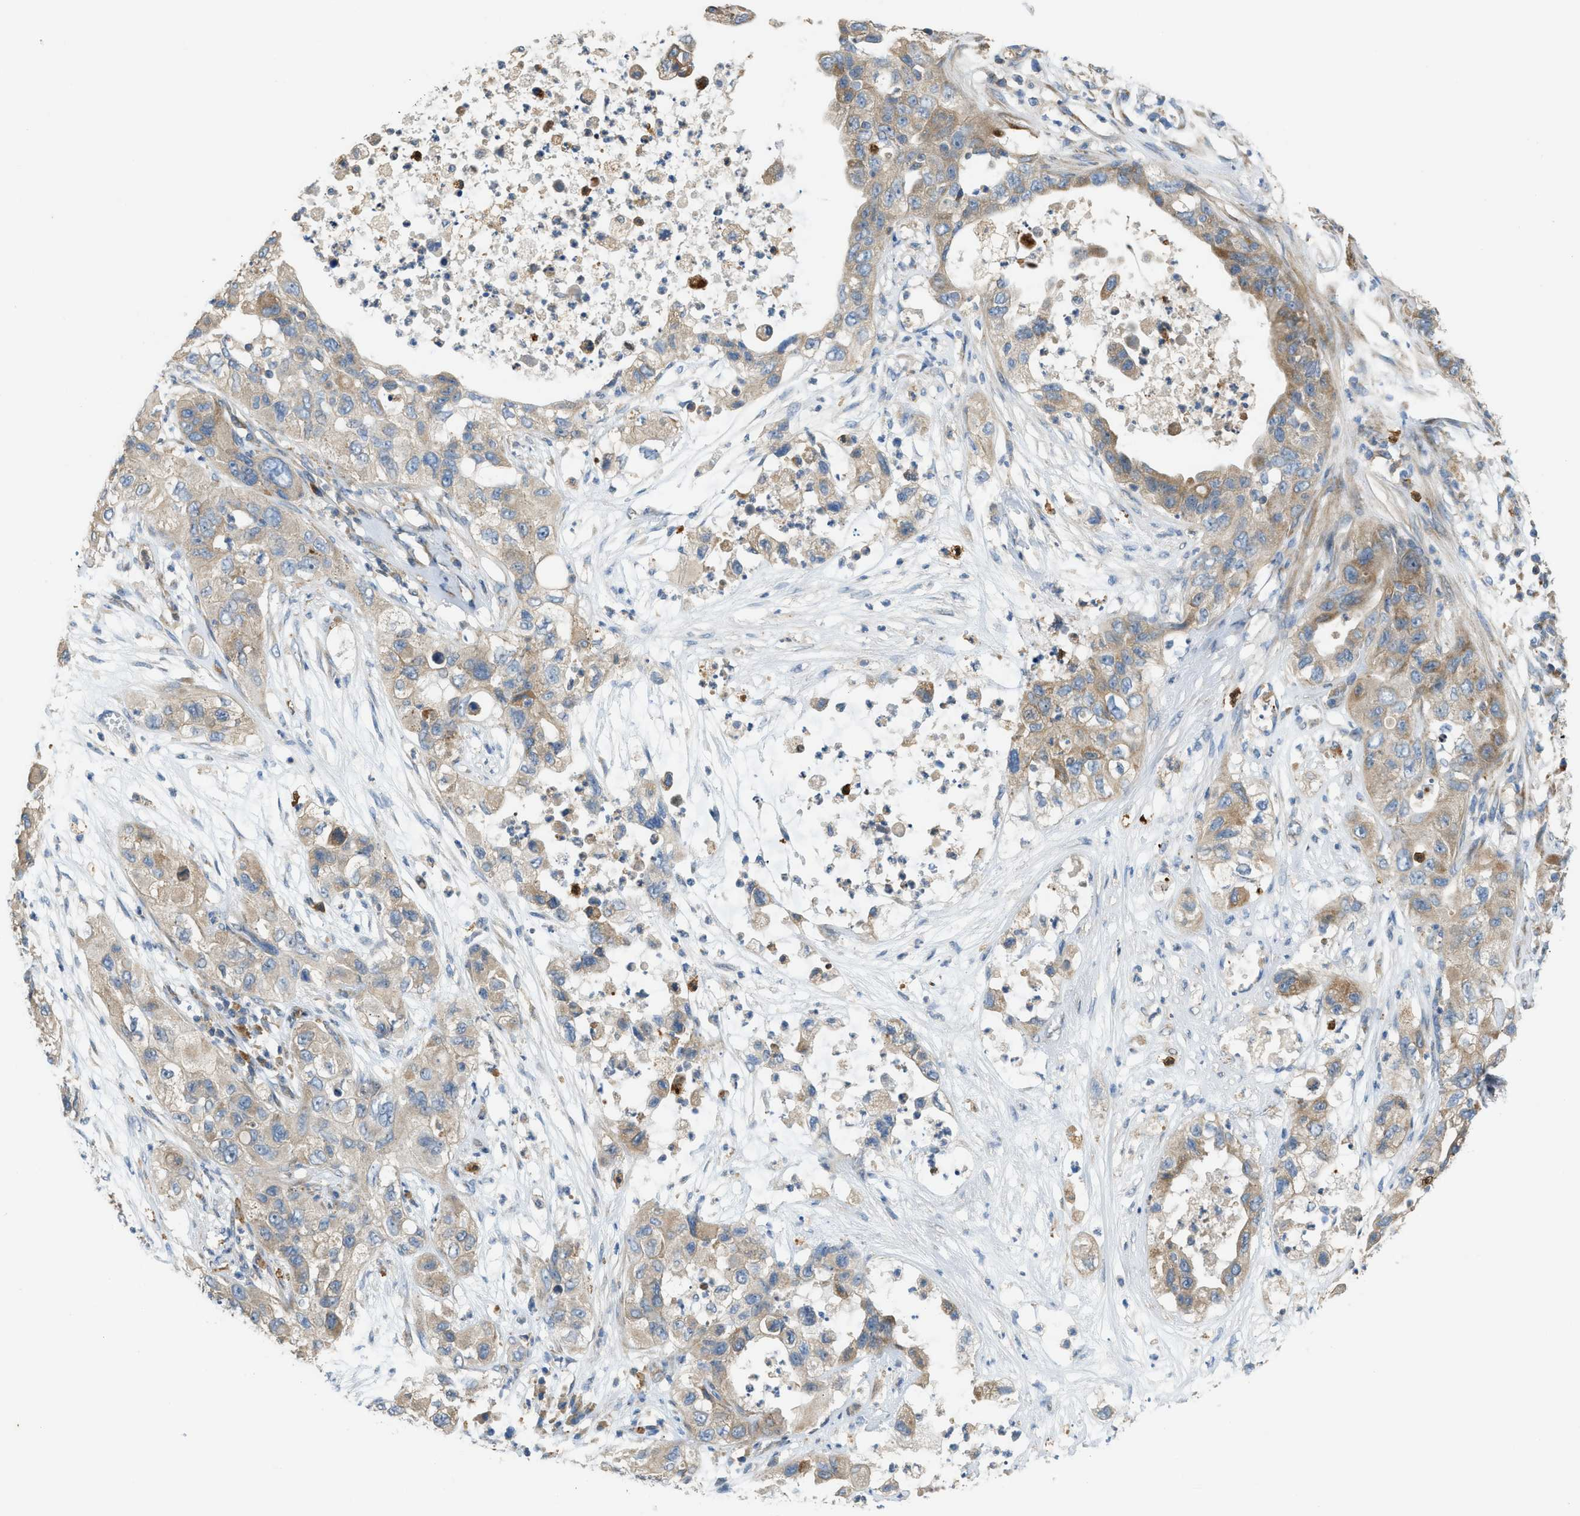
{"staining": {"intensity": "weak", "quantity": ">75%", "location": "cytoplasmic/membranous"}, "tissue": "pancreatic cancer", "cell_type": "Tumor cells", "image_type": "cancer", "snomed": [{"axis": "morphology", "description": "Adenocarcinoma, NOS"}, {"axis": "topography", "description": "Pancreas"}], "caption": "Human pancreatic cancer stained for a protein (brown) exhibits weak cytoplasmic/membranous positive staining in about >75% of tumor cells.", "gene": "TMEM68", "patient": {"sex": "female", "age": 78}}